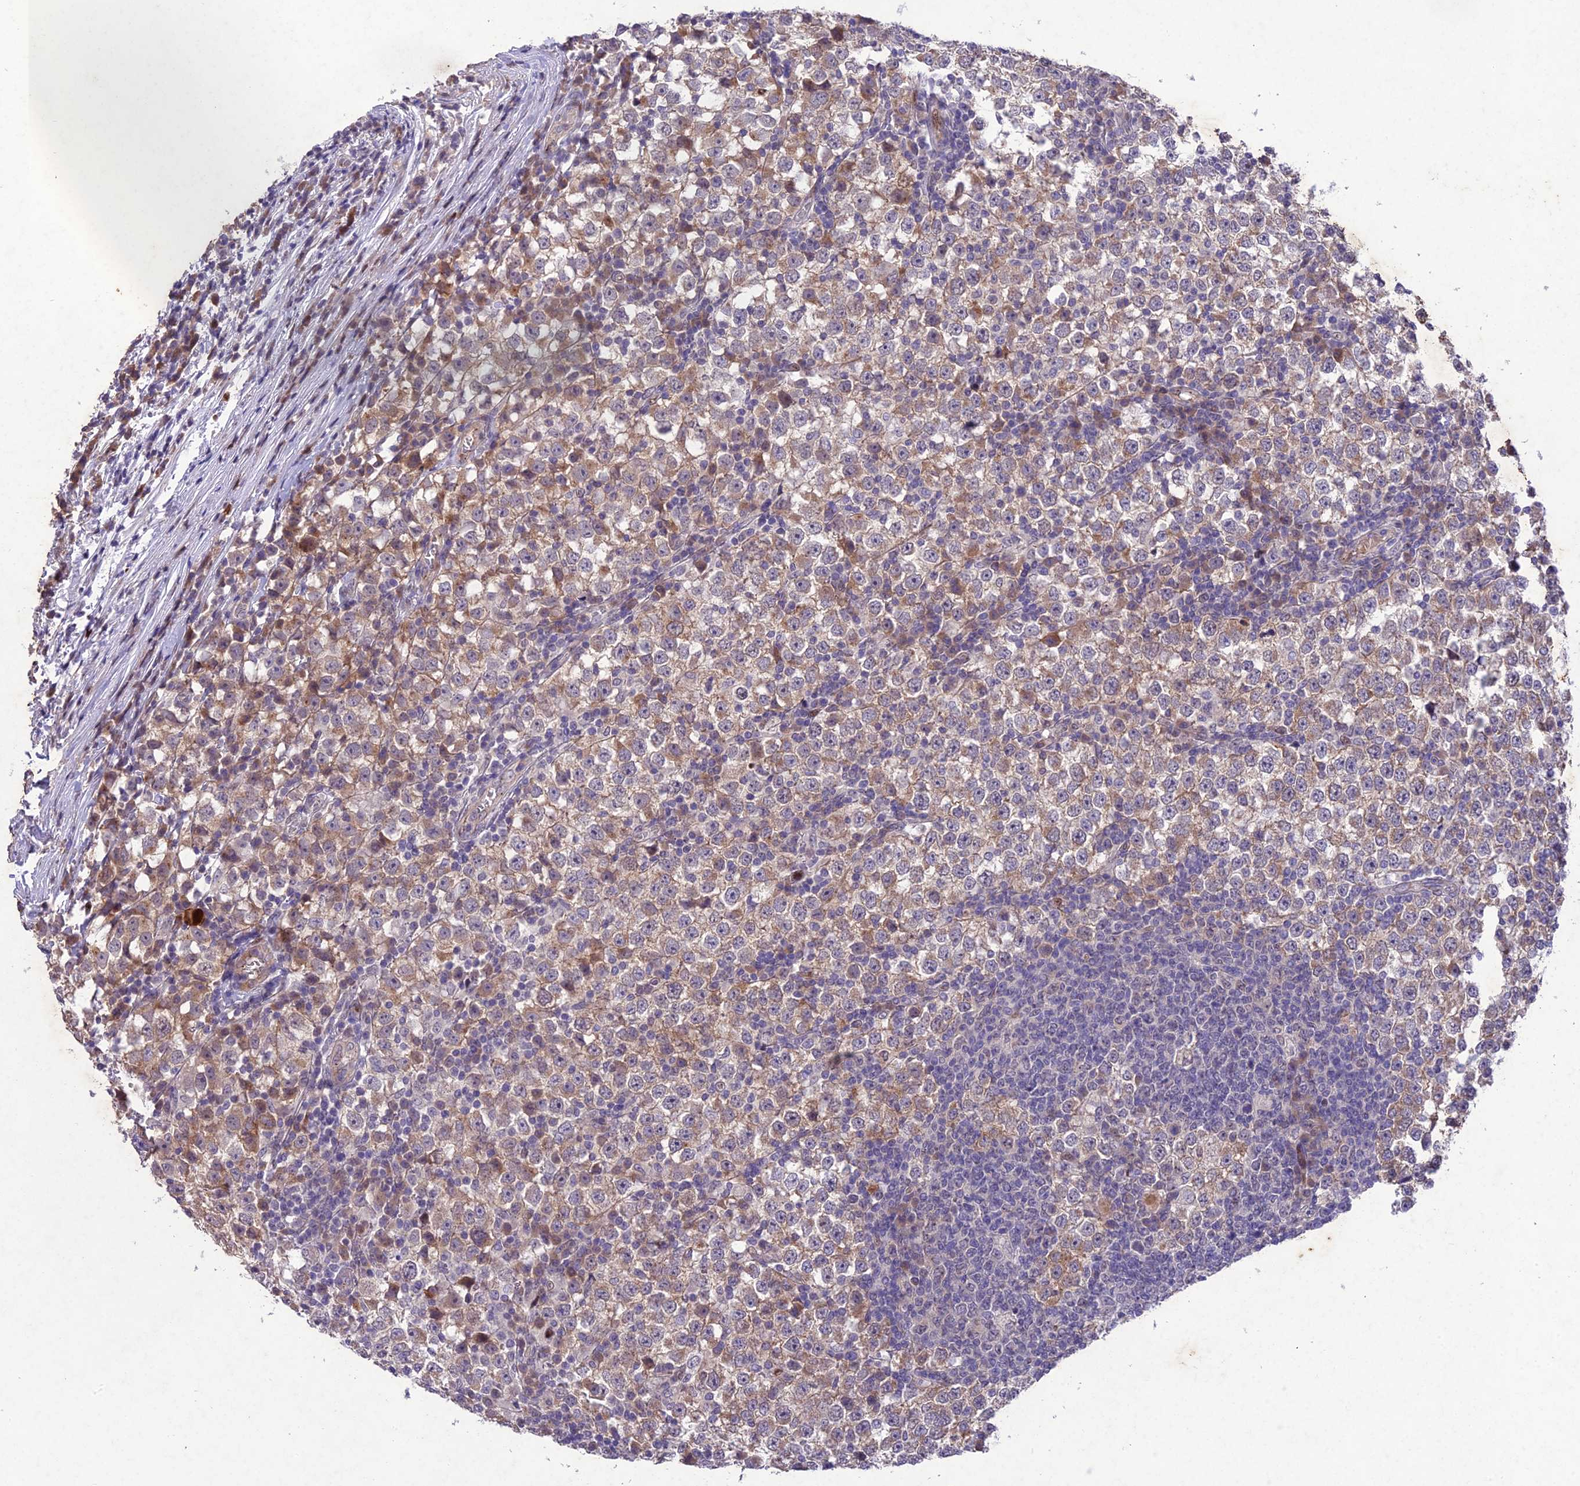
{"staining": {"intensity": "moderate", "quantity": ">75%", "location": "cytoplasmic/membranous"}, "tissue": "testis cancer", "cell_type": "Tumor cells", "image_type": "cancer", "snomed": [{"axis": "morphology", "description": "Seminoma, NOS"}, {"axis": "topography", "description": "Testis"}], "caption": "A micrograph showing moderate cytoplasmic/membranous positivity in about >75% of tumor cells in testis cancer, as visualized by brown immunohistochemical staining.", "gene": "ANKRD52", "patient": {"sex": "male", "age": 65}}